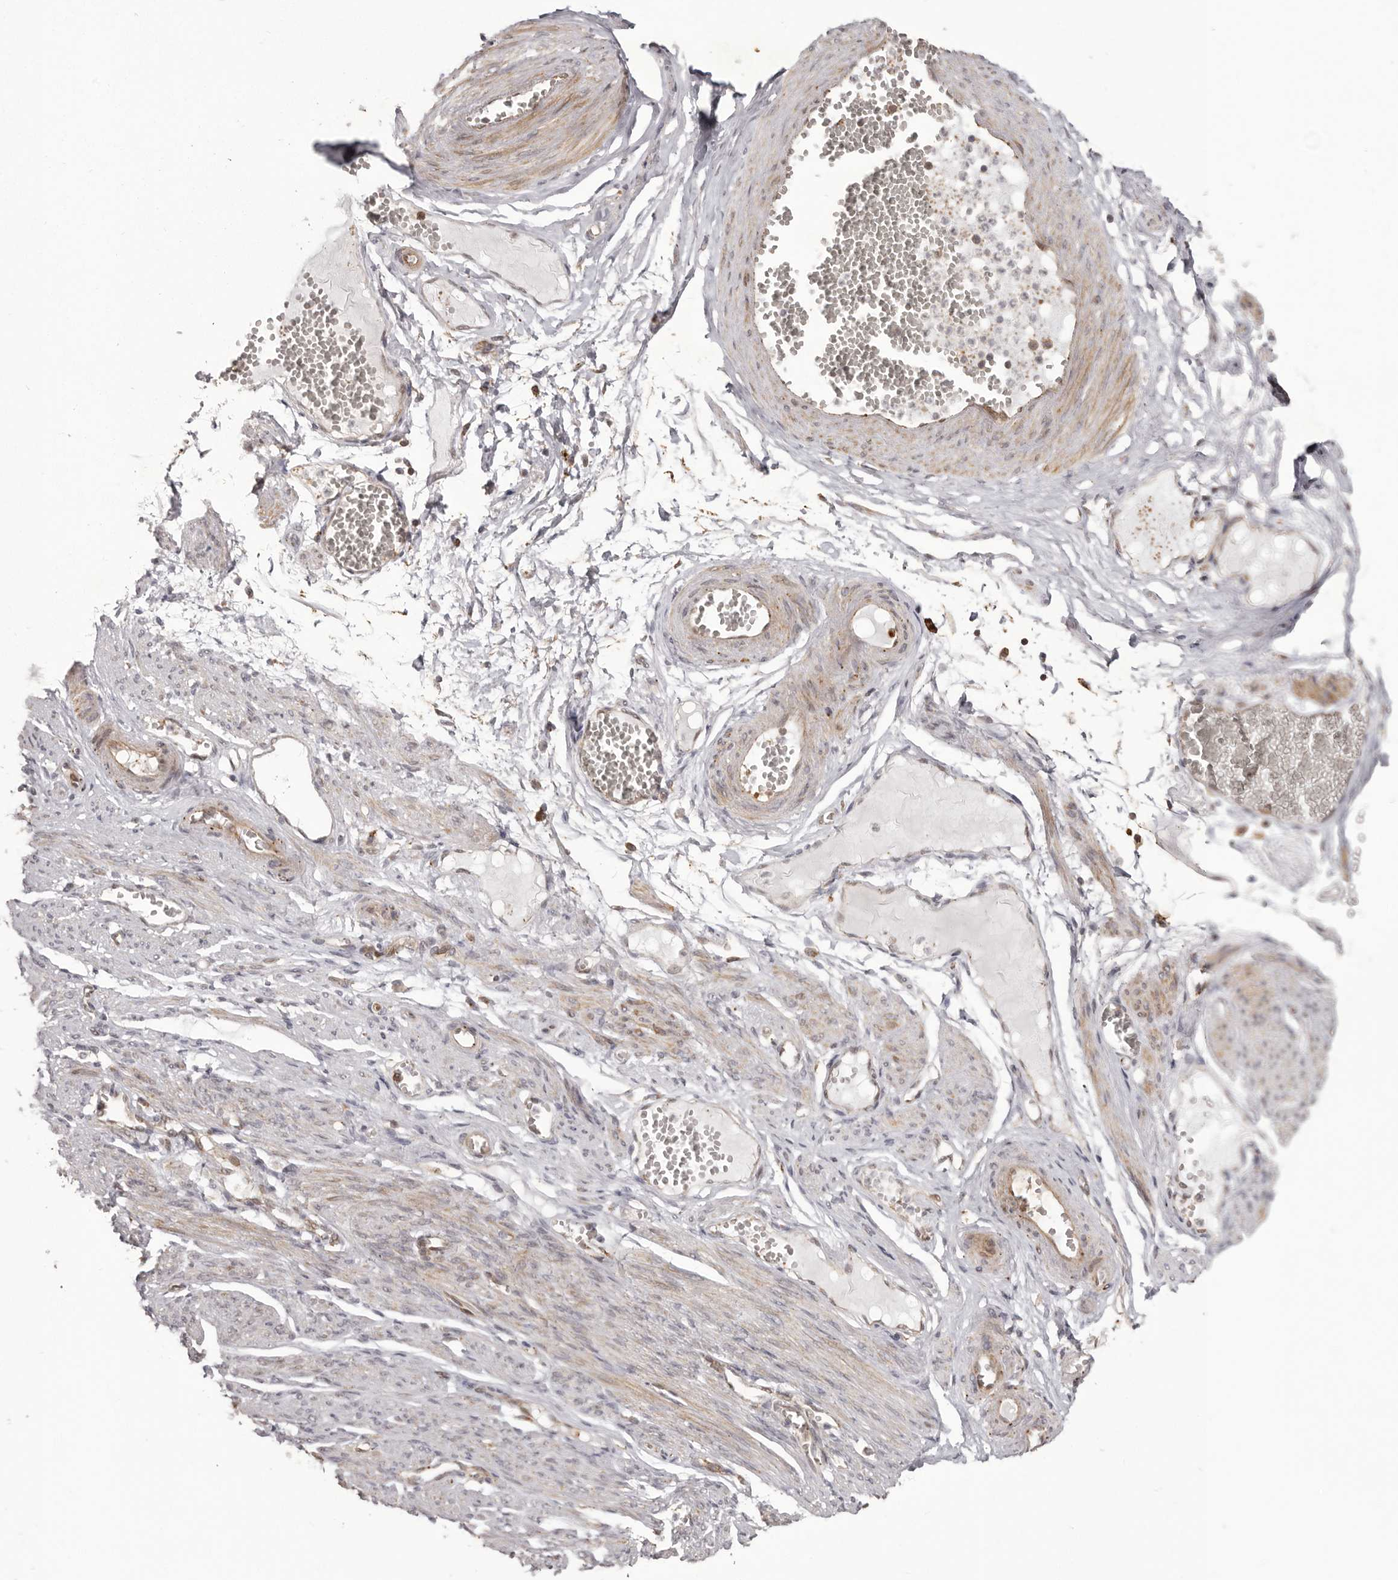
{"staining": {"intensity": "weak", "quantity": "<25%", "location": "cytoplasmic/membranous"}, "tissue": "adipose tissue", "cell_type": "Adipocytes", "image_type": "normal", "snomed": [{"axis": "morphology", "description": "Normal tissue, NOS"}, {"axis": "topography", "description": "Smooth muscle"}, {"axis": "topography", "description": "Peripheral nerve tissue"}], "caption": "High magnification brightfield microscopy of benign adipose tissue stained with DAB (3,3'-diaminobenzidine) (brown) and counterstained with hematoxylin (blue): adipocytes show no significant positivity.", "gene": "NUP43", "patient": {"sex": "female", "age": 39}}